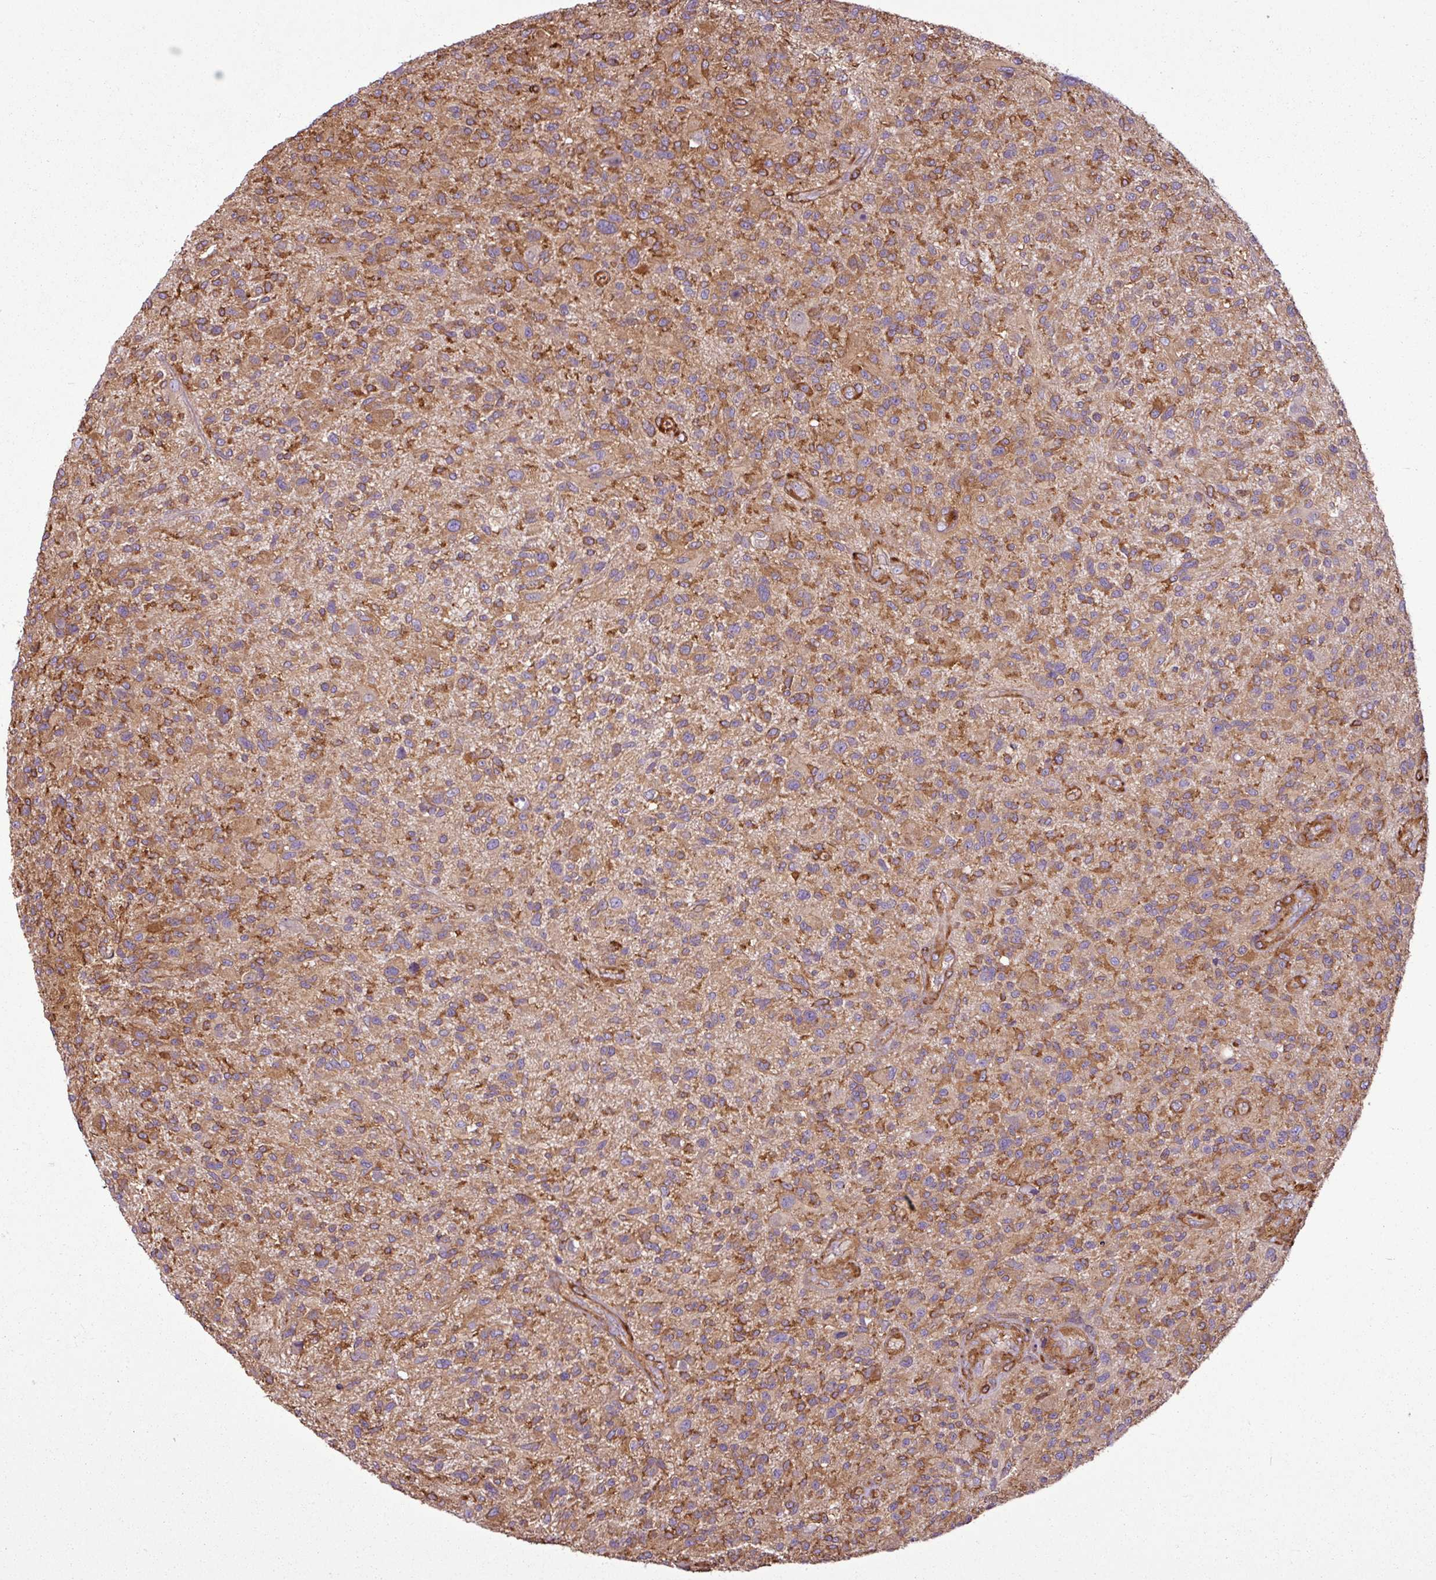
{"staining": {"intensity": "moderate", "quantity": ">75%", "location": "cytoplasmic/membranous"}, "tissue": "glioma", "cell_type": "Tumor cells", "image_type": "cancer", "snomed": [{"axis": "morphology", "description": "Glioma, malignant, High grade"}, {"axis": "topography", "description": "Brain"}], "caption": "The photomicrograph reveals a brown stain indicating the presence of a protein in the cytoplasmic/membranous of tumor cells in malignant glioma (high-grade). The staining was performed using DAB (3,3'-diaminobenzidine) to visualize the protein expression in brown, while the nuclei were stained in blue with hematoxylin (Magnification: 20x).", "gene": "PACSIN2", "patient": {"sex": "male", "age": 47}}